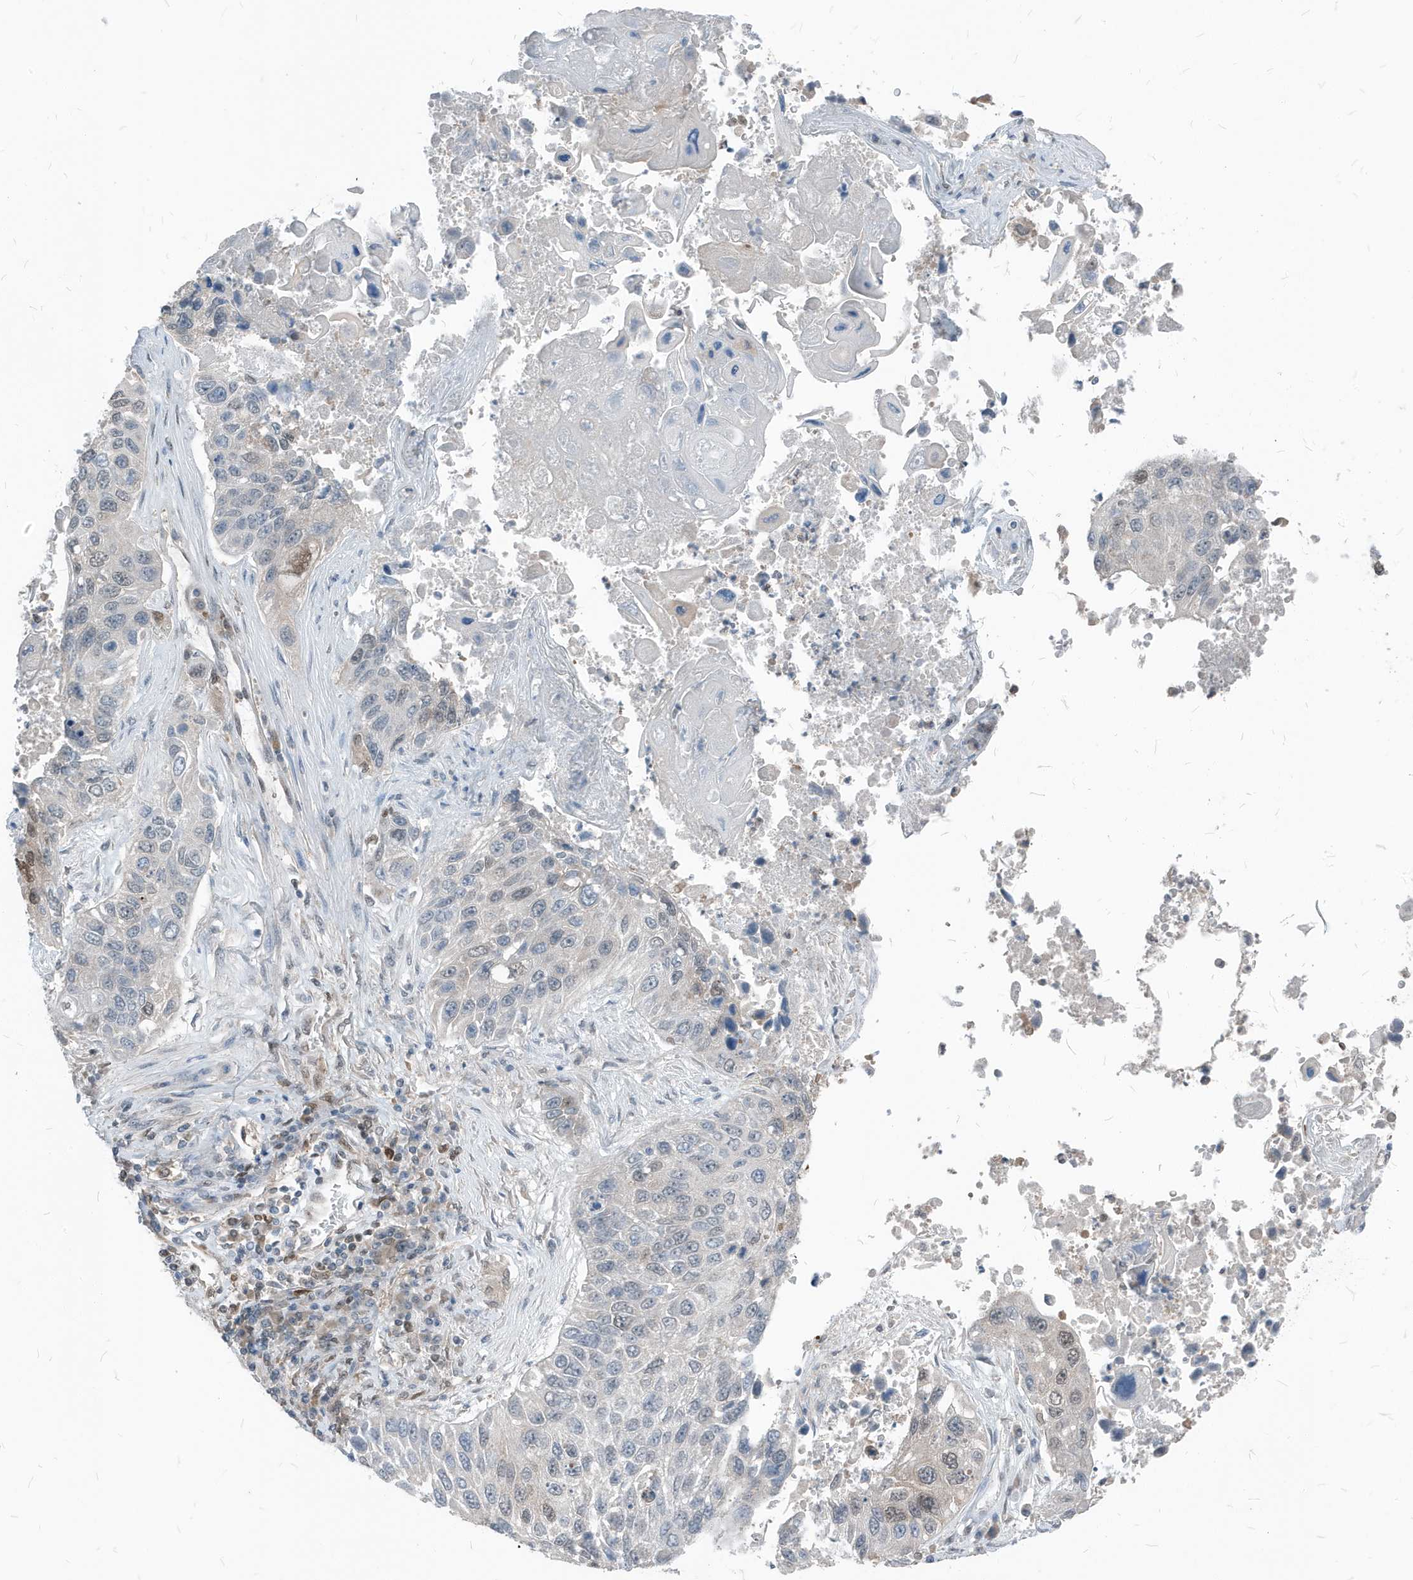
{"staining": {"intensity": "moderate", "quantity": "<25%", "location": "nuclear"}, "tissue": "lung cancer", "cell_type": "Tumor cells", "image_type": "cancer", "snomed": [{"axis": "morphology", "description": "Squamous cell carcinoma, NOS"}, {"axis": "topography", "description": "Lung"}], "caption": "Human lung squamous cell carcinoma stained for a protein (brown) demonstrates moderate nuclear positive positivity in approximately <25% of tumor cells.", "gene": "NCOA7", "patient": {"sex": "male", "age": 61}}